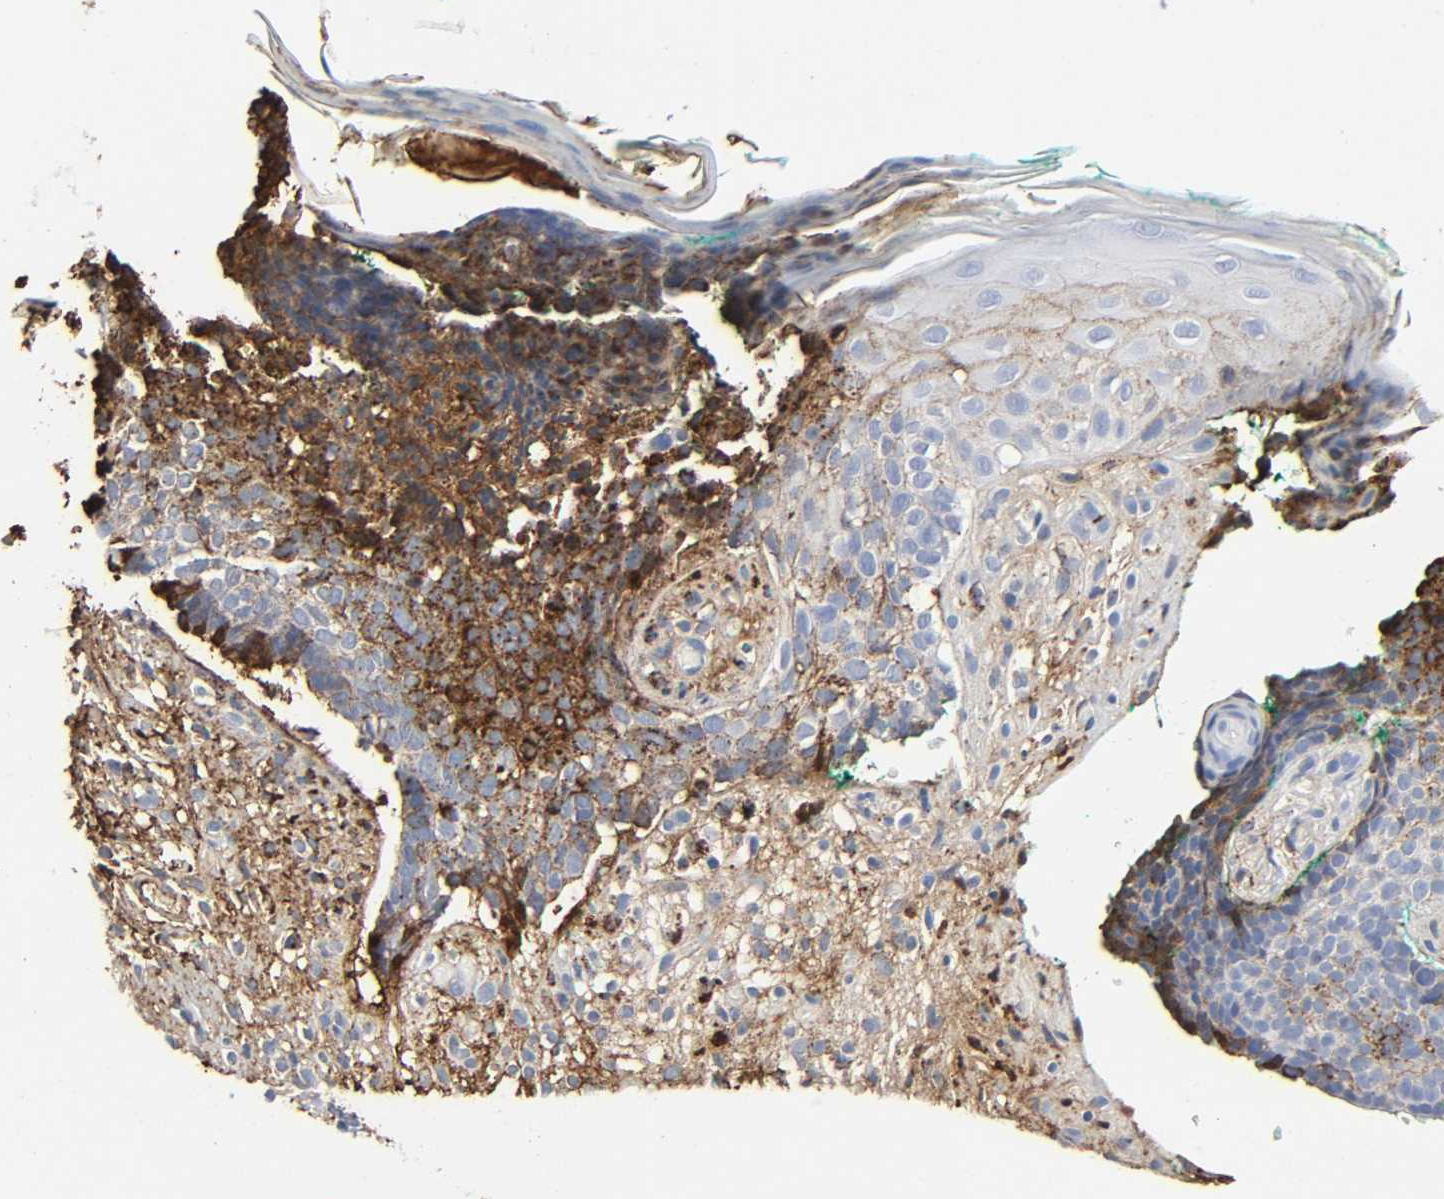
{"staining": {"intensity": "moderate", "quantity": "25%-75%", "location": "cytoplasmic/membranous"}, "tissue": "skin cancer", "cell_type": "Tumor cells", "image_type": "cancer", "snomed": [{"axis": "morphology", "description": "Basal cell carcinoma"}, {"axis": "topography", "description": "Skin"}], "caption": "Human basal cell carcinoma (skin) stained with a protein marker exhibits moderate staining in tumor cells.", "gene": "C3", "patient": {"sex": "female", "age": 58}}